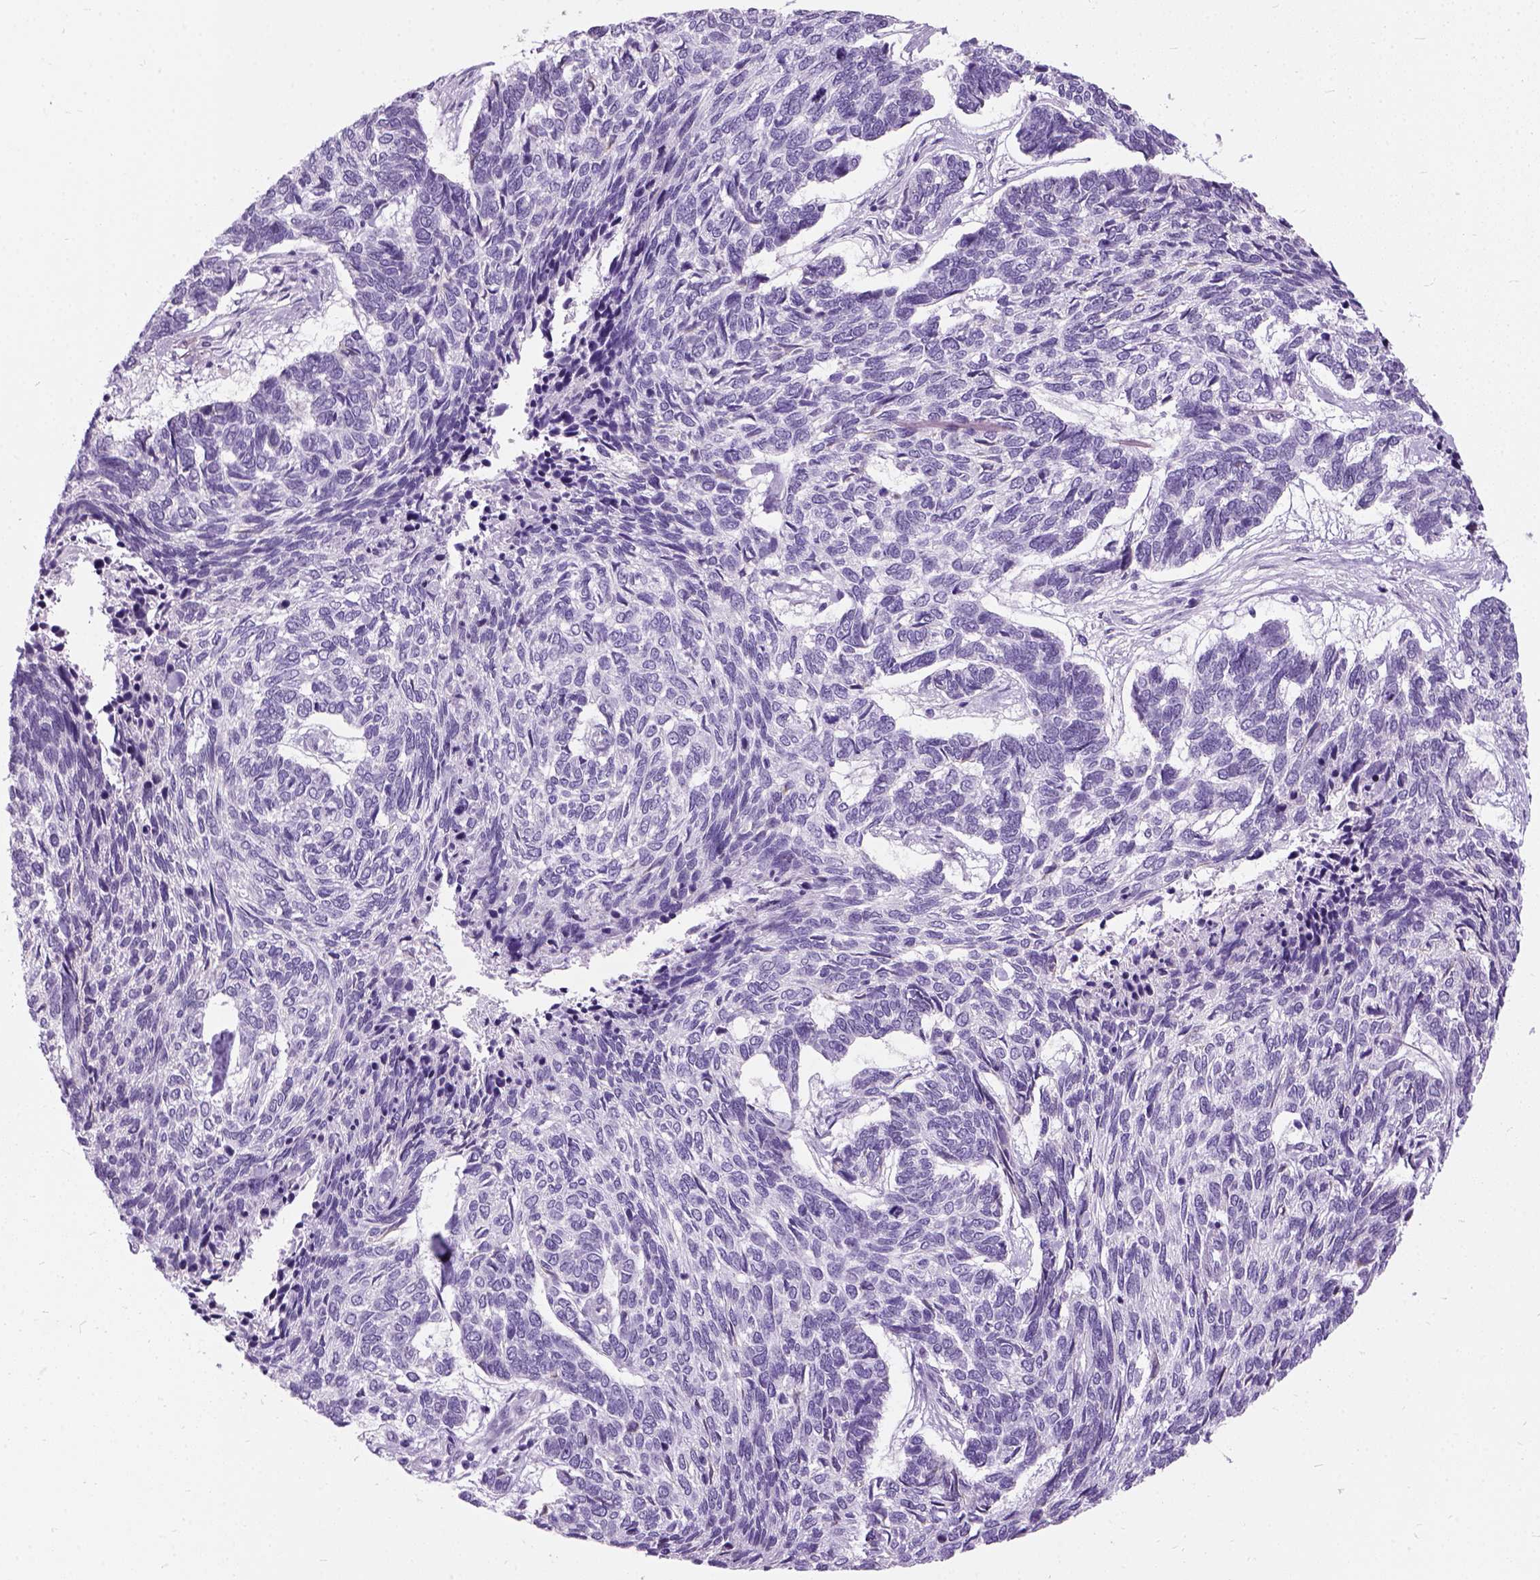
{"staining": {"intensity": "negative", "quantity": "none", "location": "none"}, "tissue": "skin cancer", "cell_type": "Tumor cells", "image_type": "cancer", "snomed": [{"axis": "morphology", "description": "Basal cell carcinoma"}, {"axis": "topography", "description": "Skin"}], "caption": "Tumor cells show no significant protein positivity in basal cell carcinoma (skin).", "gene": "AXDND1", "patient": {"sex": "female", "age": 65}}